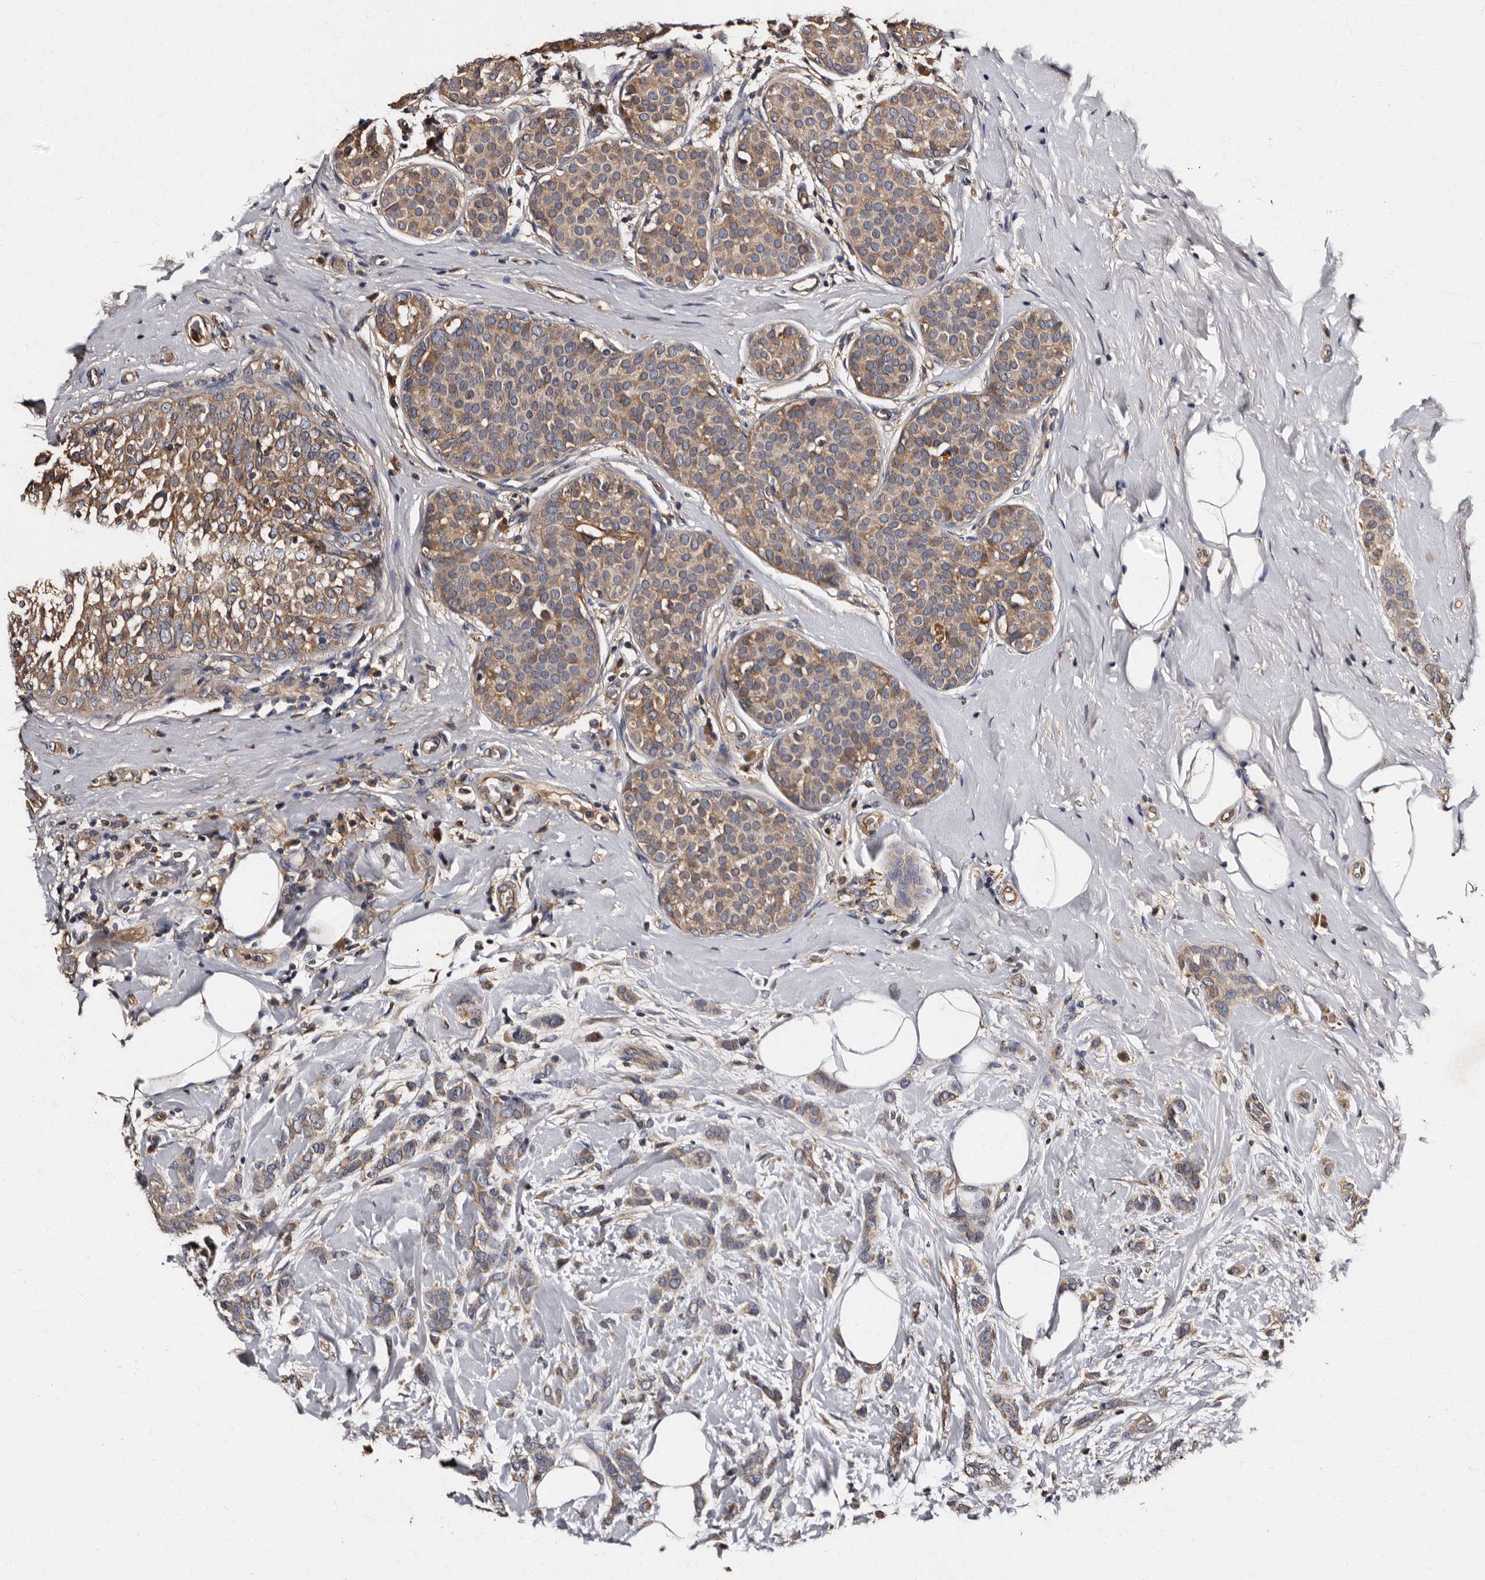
{"staining": {"intensity": "moderate", "quantity": ">75%", "location": "cytoplasmic/membranous"}, "tissue": "breast cancer", "cell_type": "Tumor cells", "image_type": "cancer", "snomed": [{"axis": "morphology", "description": "Lobular carcinoma, in situ"}, {"axis": "morphology", "description": "Lobular carcinoma"}, {"axis": "topography", "description": "Breast"}], "caption": "Immunohistochemistry (IHC) of human breast cancer shows medium levels of moderate cytoplasmic/membranous positivity in approximately >75% of tumor cells.", "gene": "ADCK5", "patient": {"sex": "female", "age": 41}}